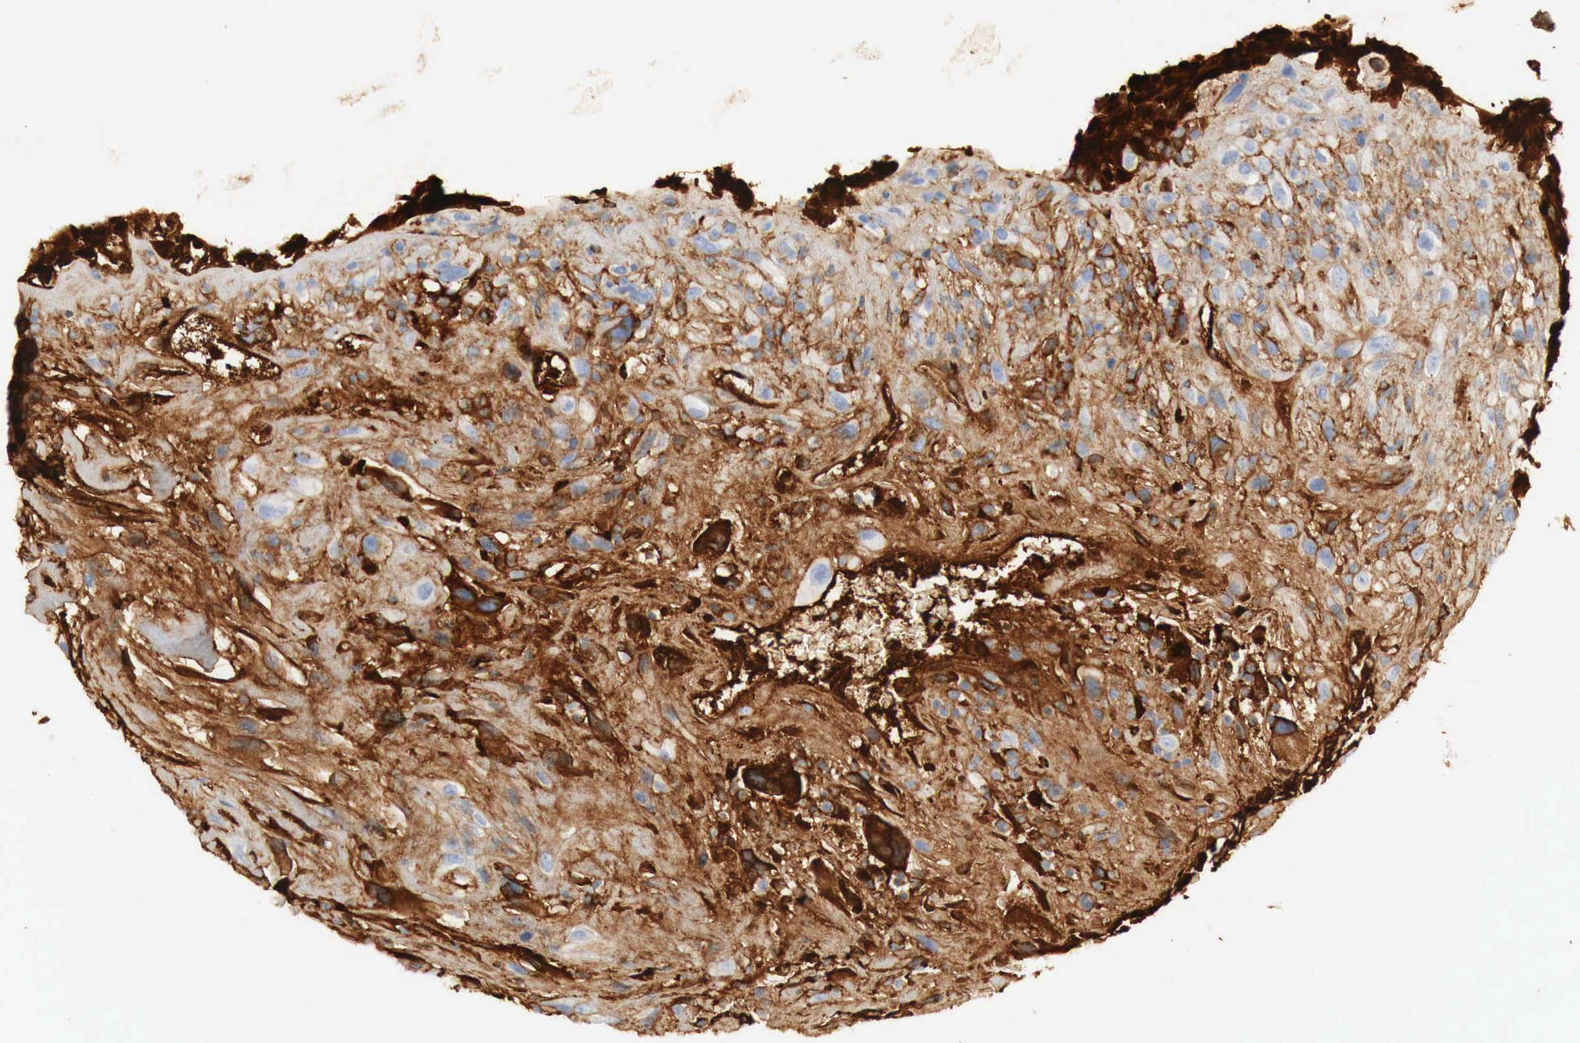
{"staining": {"intensity": "moderate", "quantity": ">75%", "location": "cytoplasmic/membranous"}, "tissue": "breast cancer", "cell_type": "Tumor cells", "image_type": "cancer", "snomed": [{"axis": "morphology", "description": "Neoplasm, malignant, NOS"}, {"axis": "topography", "description": "Breast"}], "caption": "Immunohistochemistry photomicrograph of neoplastic tissue: malignant neoplasm (breast) stained using immunohistochemistry (IHC) displays medium levels of moderate protein expression localized specifically in the cytoplasmic/membranous of tumor cells, appearing as a cytoplasmic/membranous brown color.", "gene": "IGLC3", "patient": {"sex": "female", "age": 50}}